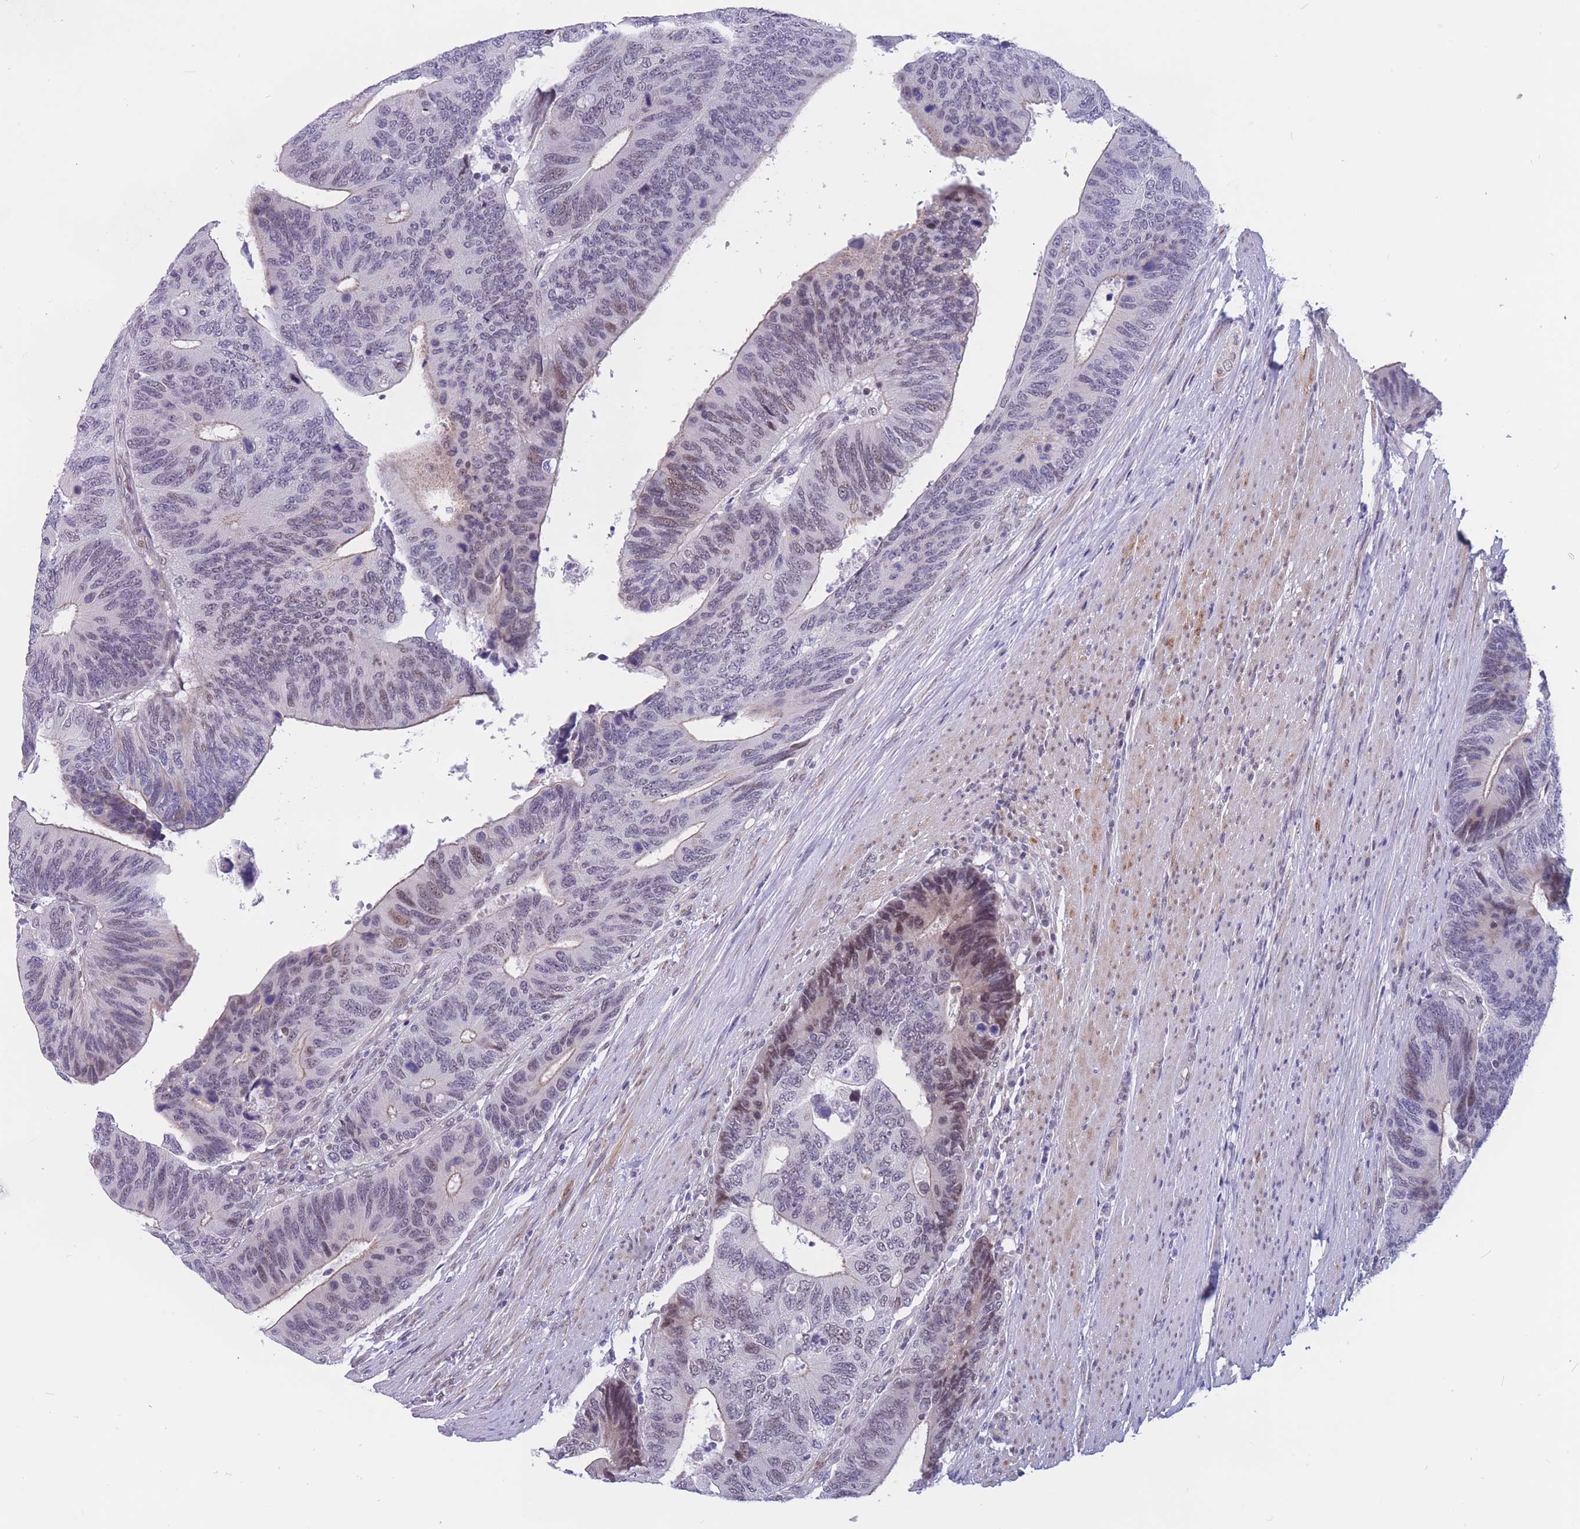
{"staining": {"intensity": "negative", "quantity": "none", "location": "none"}, "tissue": "colorectal cancer", "cell_type": "Tumor cells", "image_type": "cancer", "snomed": [{"axis": "morphology", "description": "Adenocarcinoma, NOS"}, {"axis": "topography", "description": "Colon"}], "caption": "DAB (3,3'-diaminobenzidine) immunohistochemical staining of adenocarcinoma (colorectal) exhibits no significant expression in tumor cells.", "gene": "BCL9L", "patient": {"sex": "male", "age": 87}}